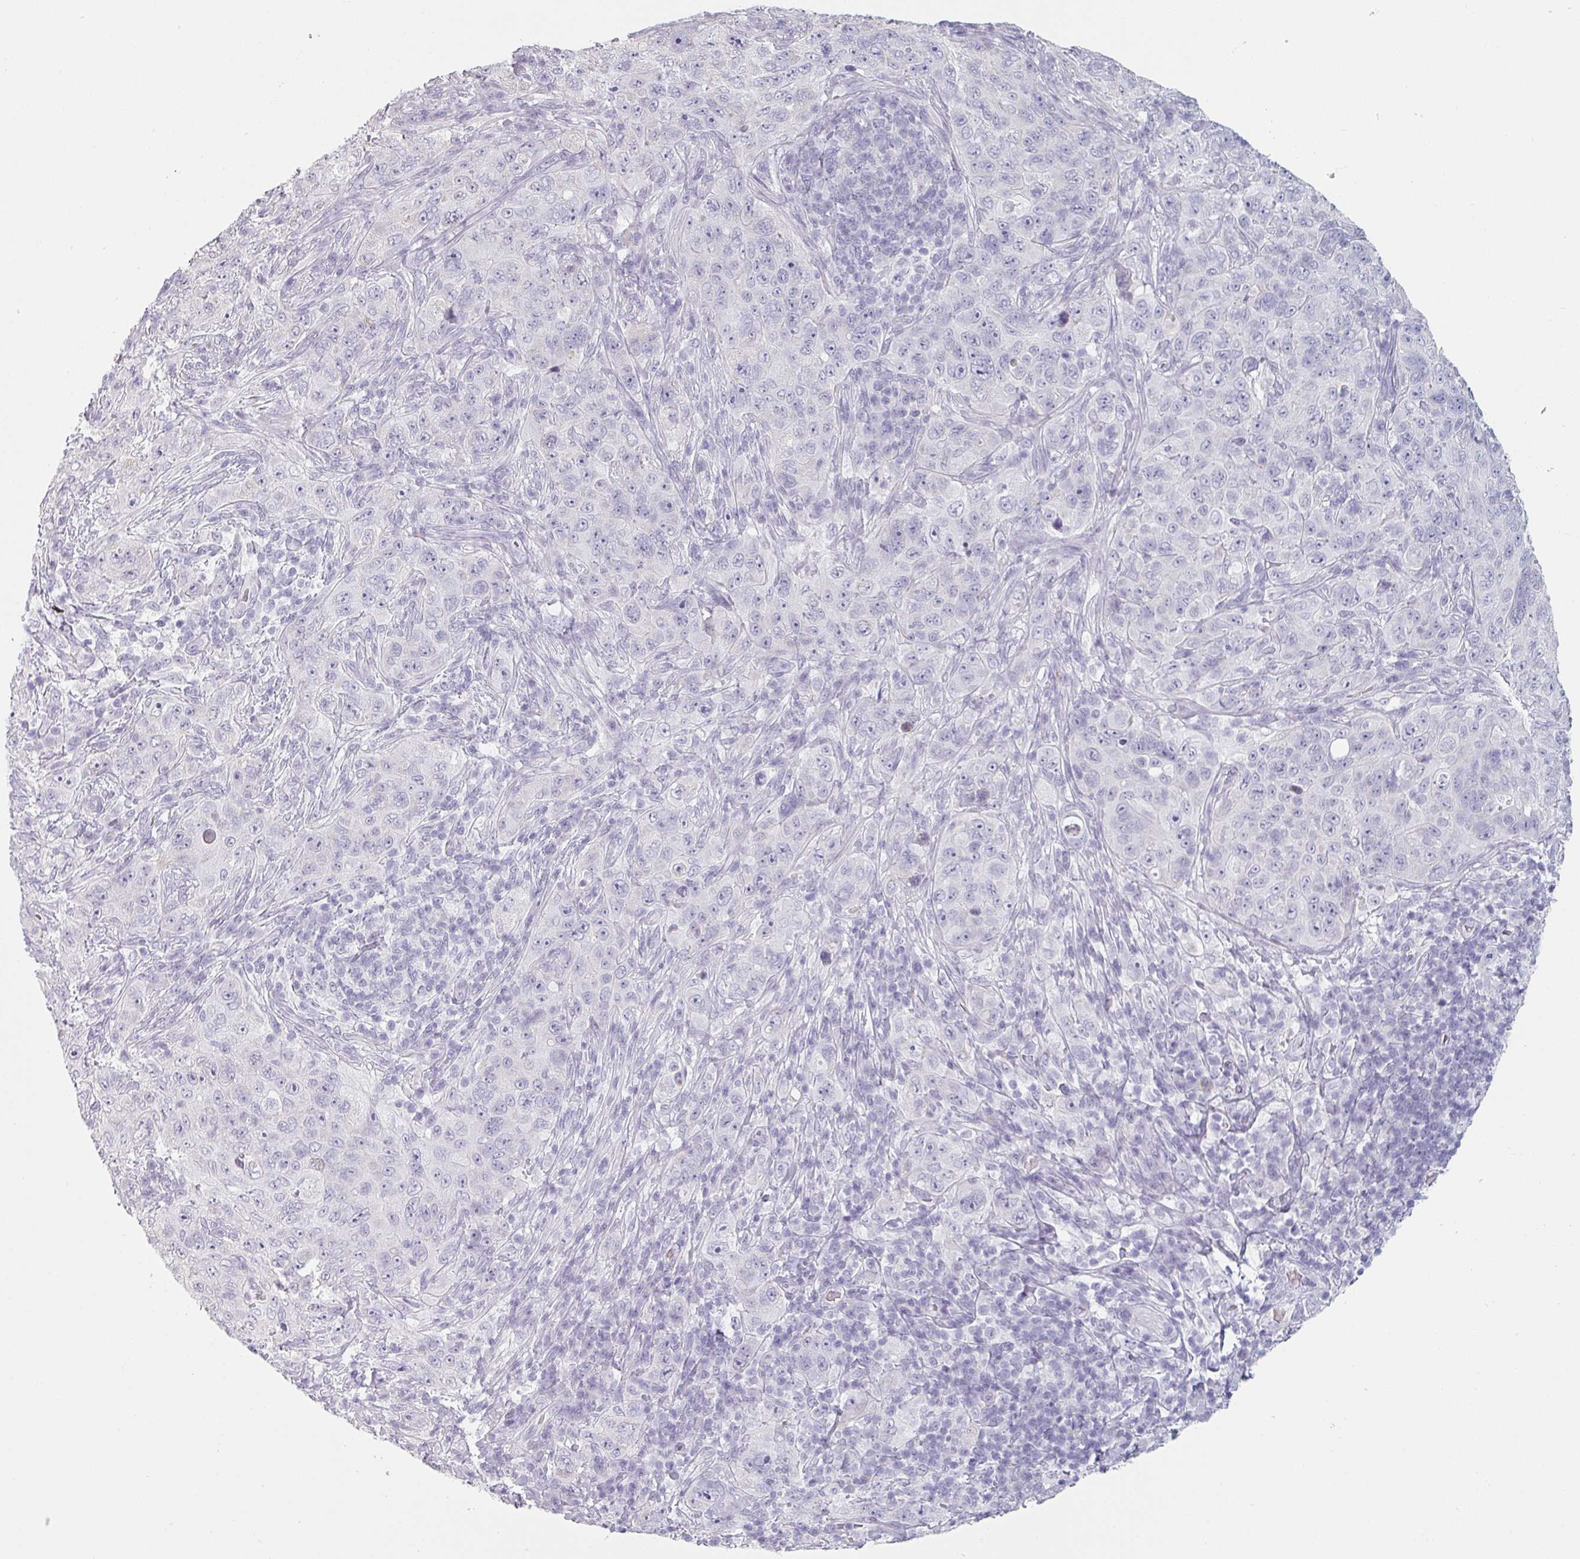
{"staining": {"intensity": "negative", "quantity": "none", "location": "none"}, "tissue": "pancreatic cancer", "cell_type": "Tumor cells", "image_type": "cancer", "snomed": [{"axis": "morphology", "description": "Adenocarcinoma, NOS"}, {"axis": "topography", "description": "Pancreas"}], "caption": "A histopathology image of adenocarcinoma (pancreatic) stained for a protein shows no brown staining in tumor cells.", "gene": "SFTPA1", "patient": {"sex": "male", "age": 68}}